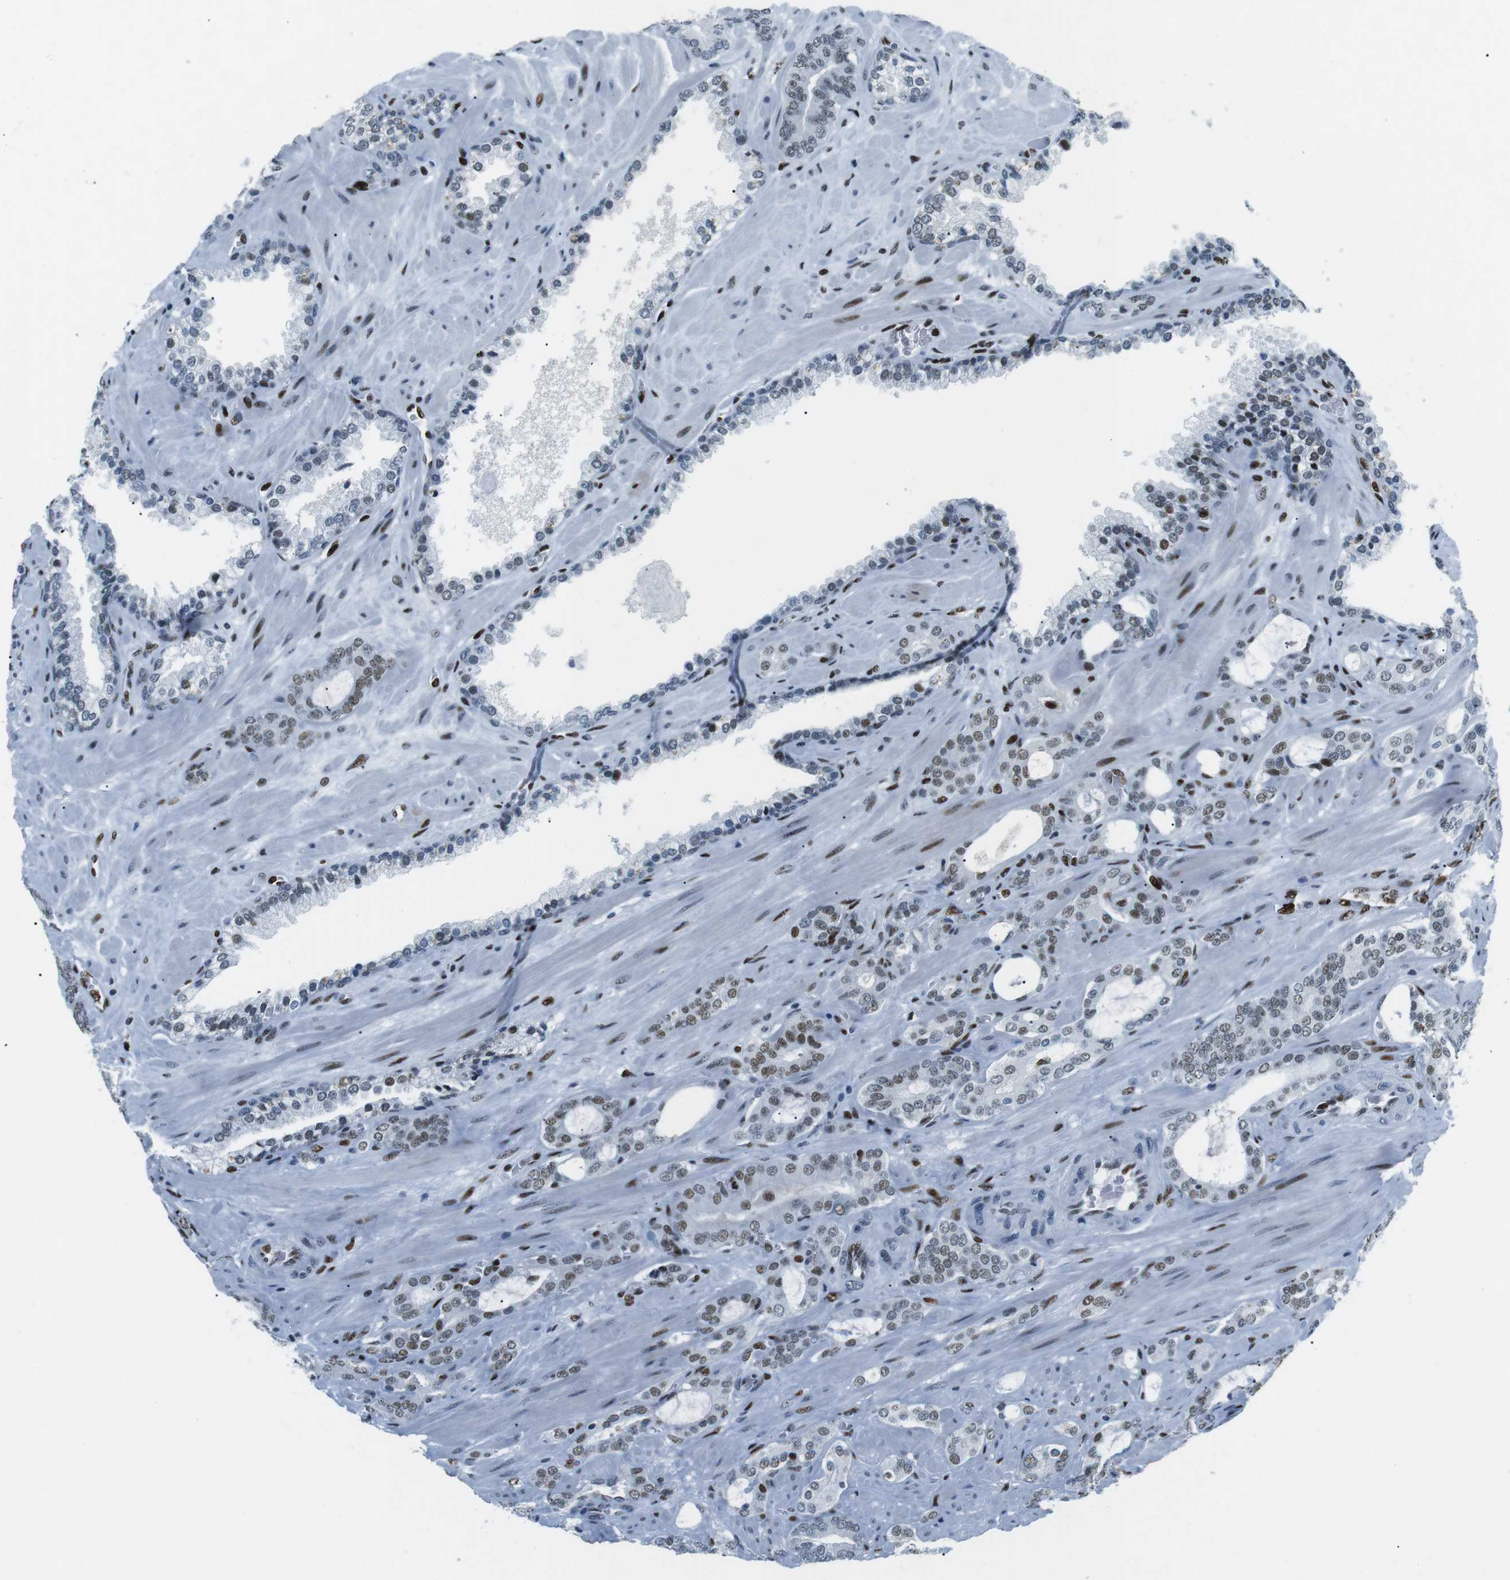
{"staining": {"intensity": "moderate", "quantity": "<25%", "location": "nuclear"}, "tissue": "prostate cancer", "cell_type": "Tumor cells", "image_type": "cancer", "snomed": [{"axis": "morphology", "description": "Adenocarcinoma, Low grade"}, {"axis": "topography", "description": "Prostate"}], "caption": "A brown stain labels moderate nuclear expression of a protein in human prostate adenocarcinoma (low-grade) tumor cells.", "gene": "PML", "patient": {"sex": "male", "age": 63}}